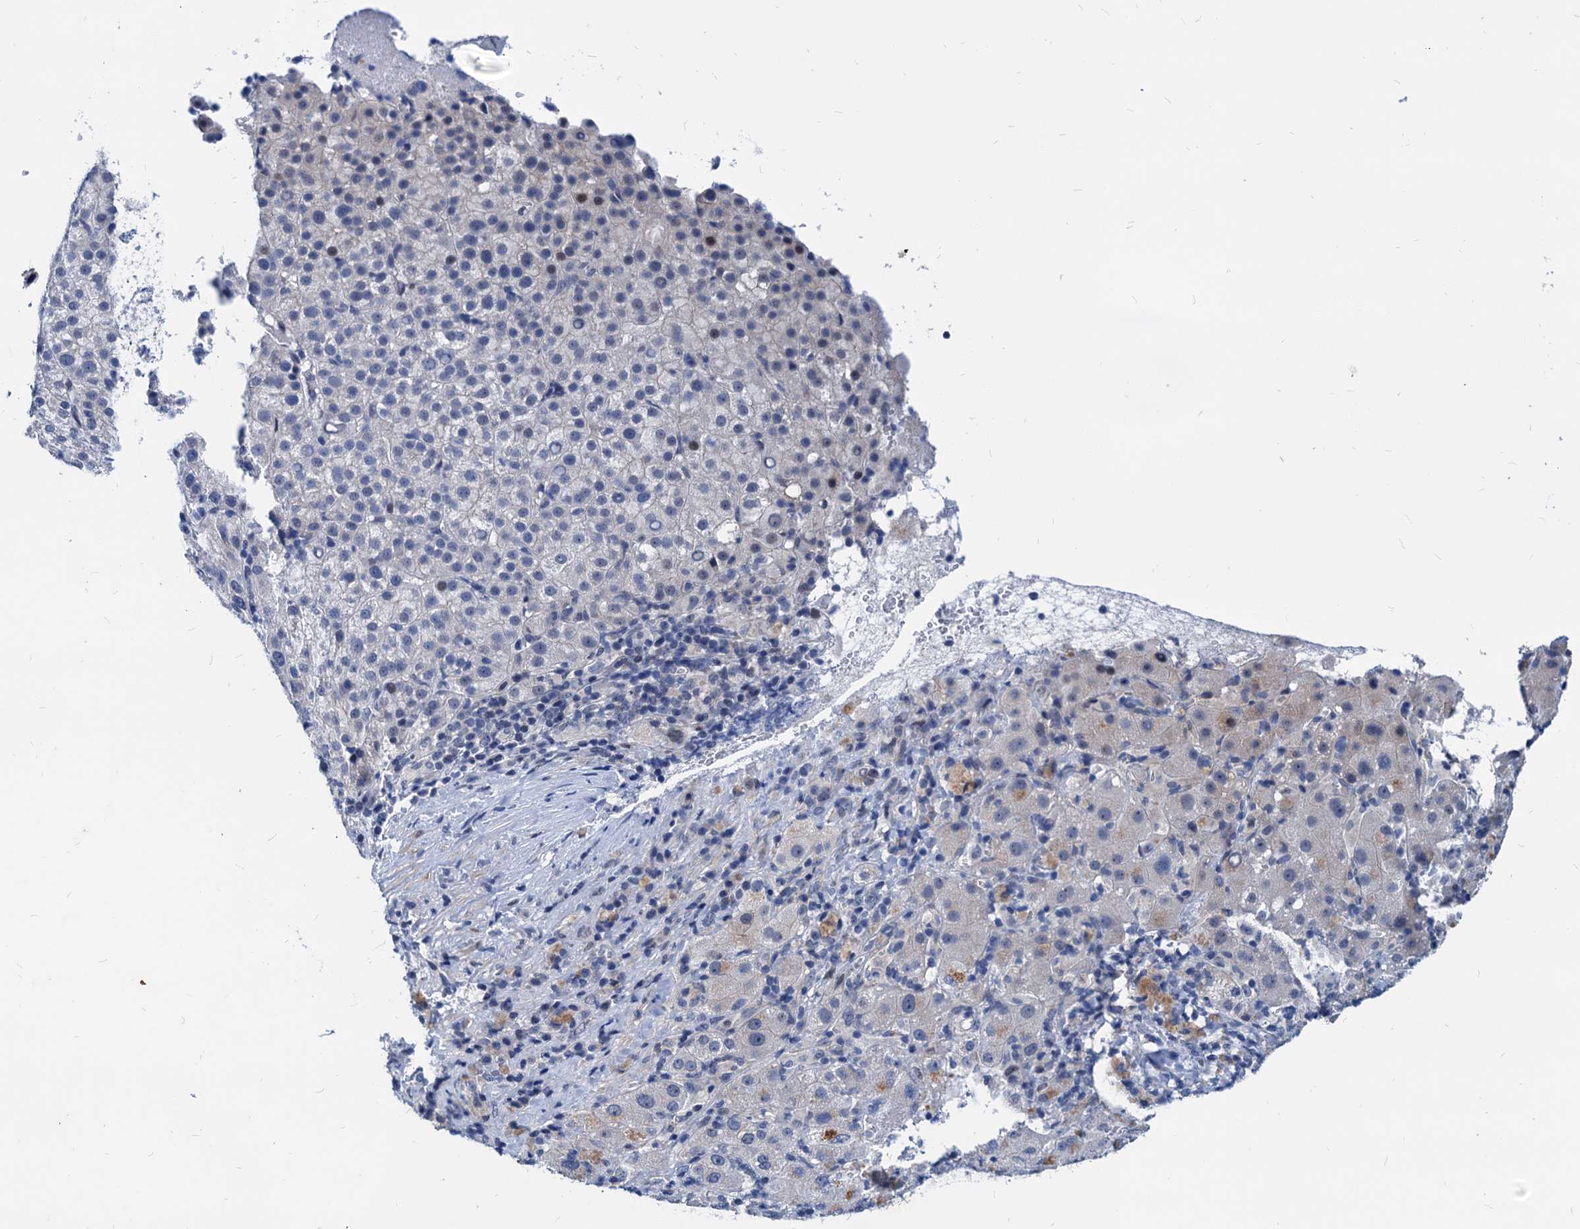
{"staining": {"intensity": "negative", "quantity": "none", "location": "none"}, "tissue": "liver cancer", "cell_type": "Tumor cells", "image_type": "cancer", "snomed": [{"axis": "morphology", "description": "Carcinoma, Hepatocellular, NOS"}, {"axis": "topography", "description": "Liver"}], "caption": "Immunohistochemistry image of human liver cancer (hepatocellular carcinoma) stained for a protein (brown), which reveals no staining in tumor cells.", "gene": "HSF2", "patient": {"sex": "female", "age": 58}}